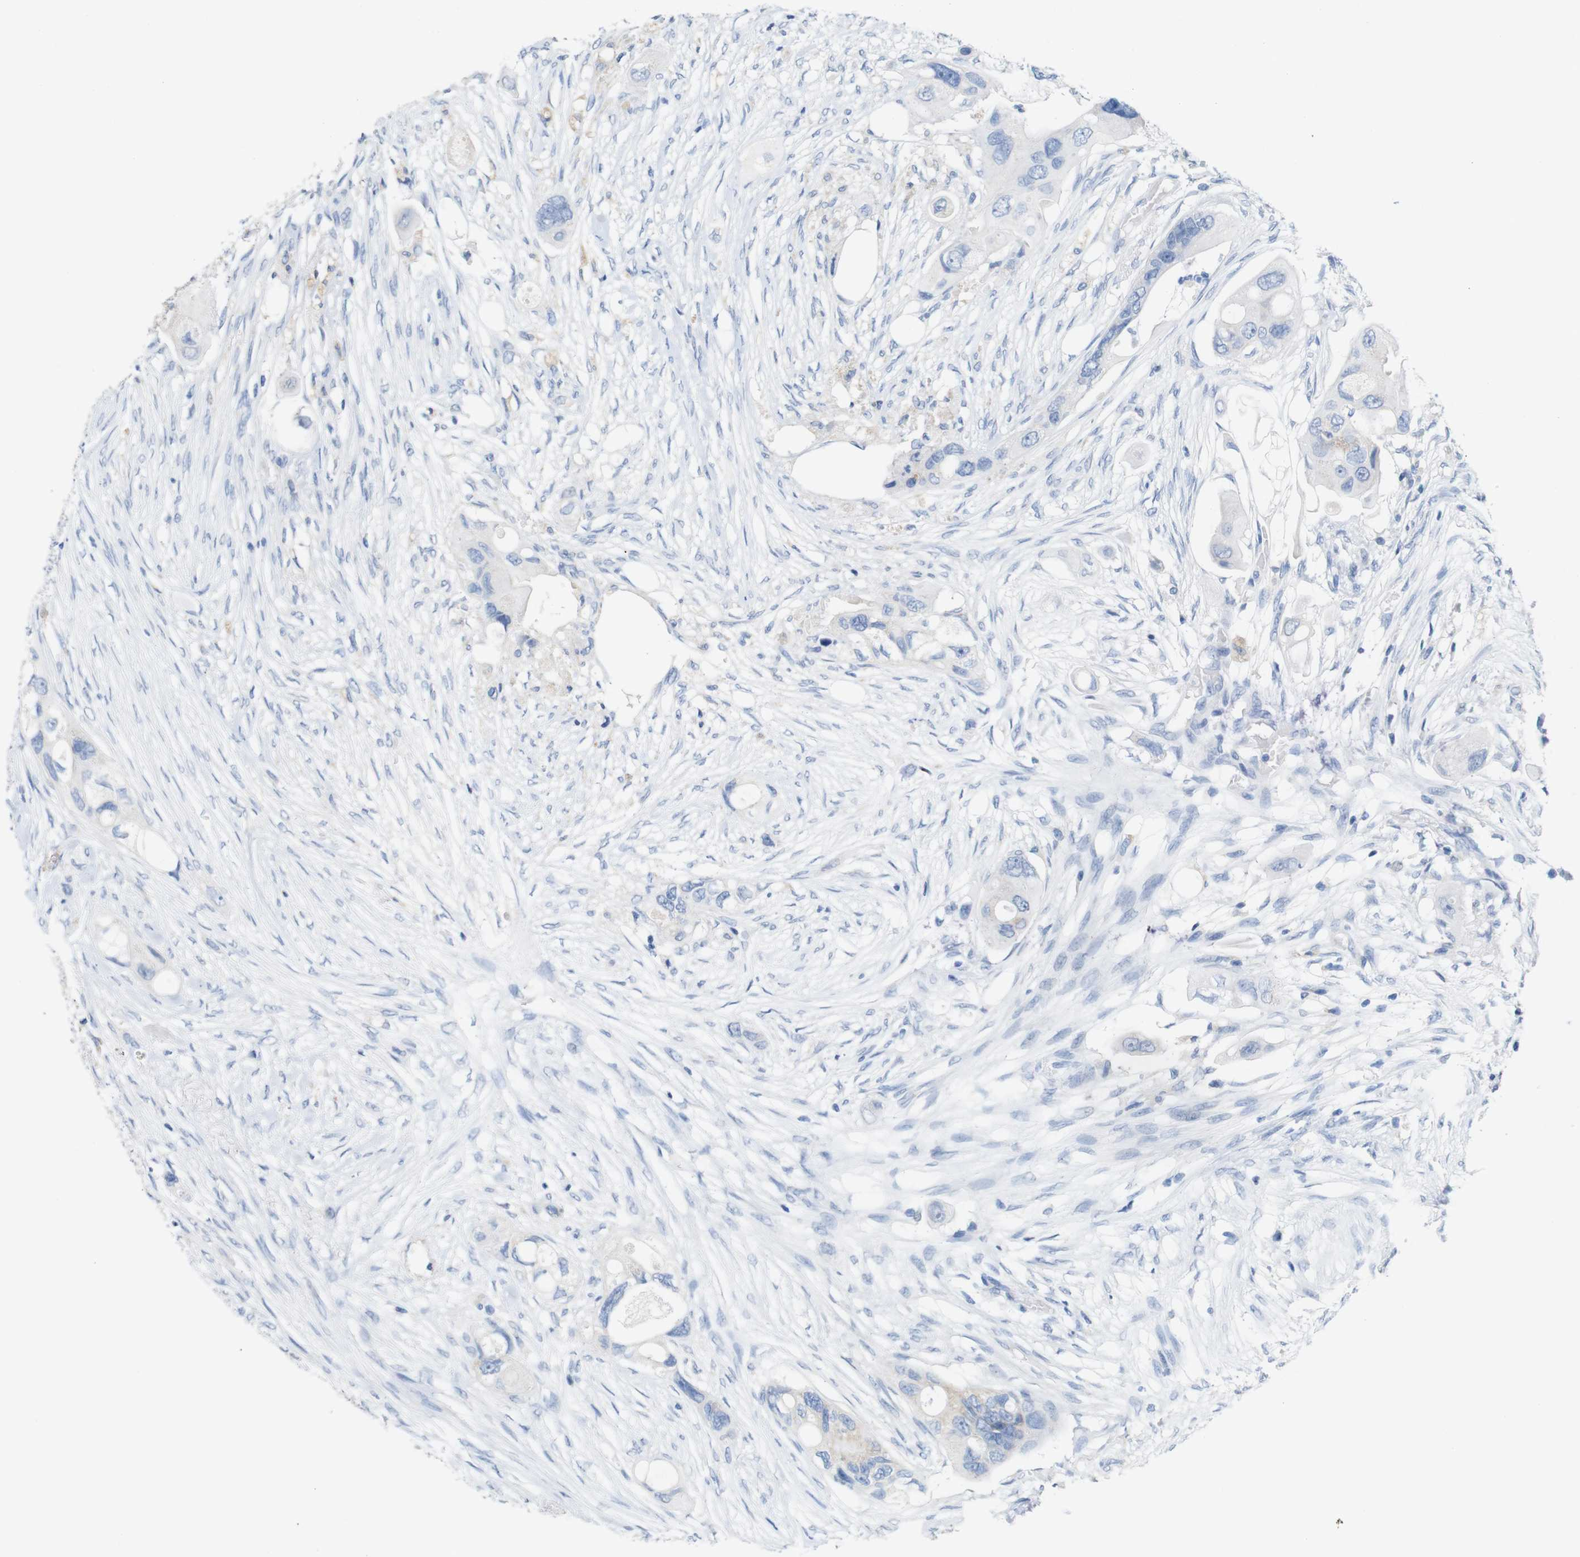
{"staining": {"intensity": "negative", "quantity": "none", "location": "none"}, "tissue": "colorectal cancer", "cell_type": "Tumor cells", "image_type": "cancer", "snomed": [{"axis": "morphology", "description": "Adenocarcinoma, NOS"}, {"axis": "topography", "description": "Colon"}], "caption": "DAB (3,3'-diaminobenzidine) immunohistochemical staining of colorectal cancer (adenocarcinoma) displays no significant staining in tumor cells.", "gene": "LAG3", "patient": {"sex": "female", "age": 57}}